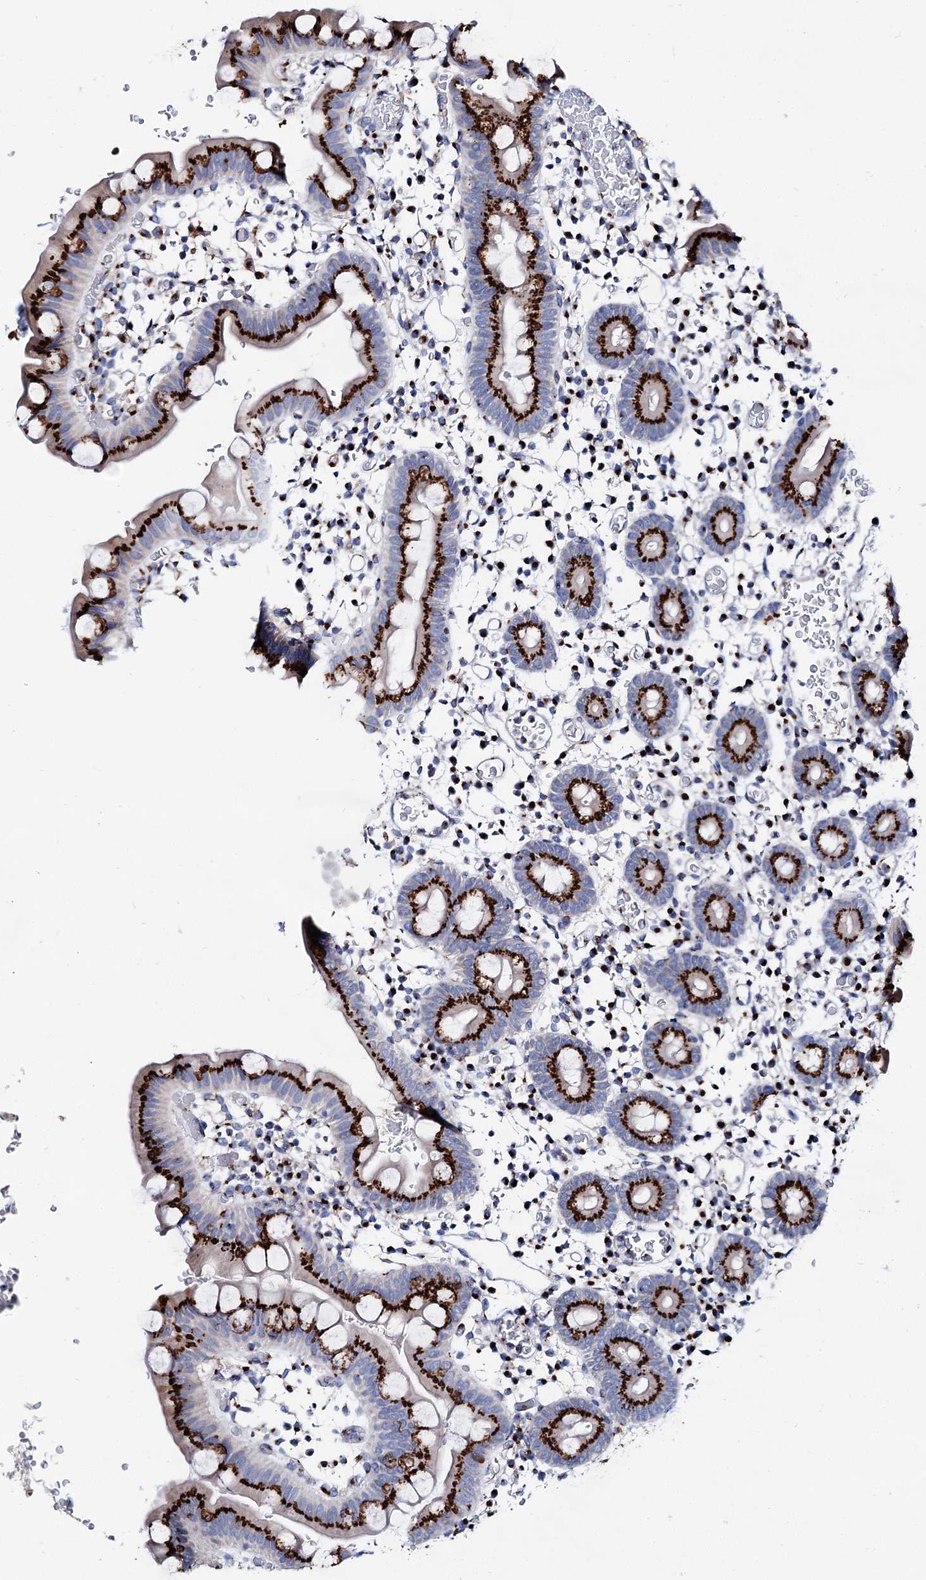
{"staining": {"intensity": "strong", "quantity": ">75%", "location": "cytoplasmic/membranous"}, "tissue": "small intestine", "cell_type": "Glandular cells", "image_type": "normal", "snomed": [{"axis": "morphology", "description": "Normal tissue, NOS"}, {"axis": "topography", "description": "Stomach, upper"}, {"axis": "topography", "description": "Stomach, lower"}, {"axis": "topography", "description": "Small intestine"}], "caption": "IHC (DAB (3,3'-diaminobenzidine)) staining of benign small intestine displays strong cytoplasmic/membranous protein positivity in about >75% of glandular cells. The protein of interest is shown in brown color, while the nuclei are stained blue.", "gene": "TM9SF3", "patient": {"sex": "male", "age": 68}}